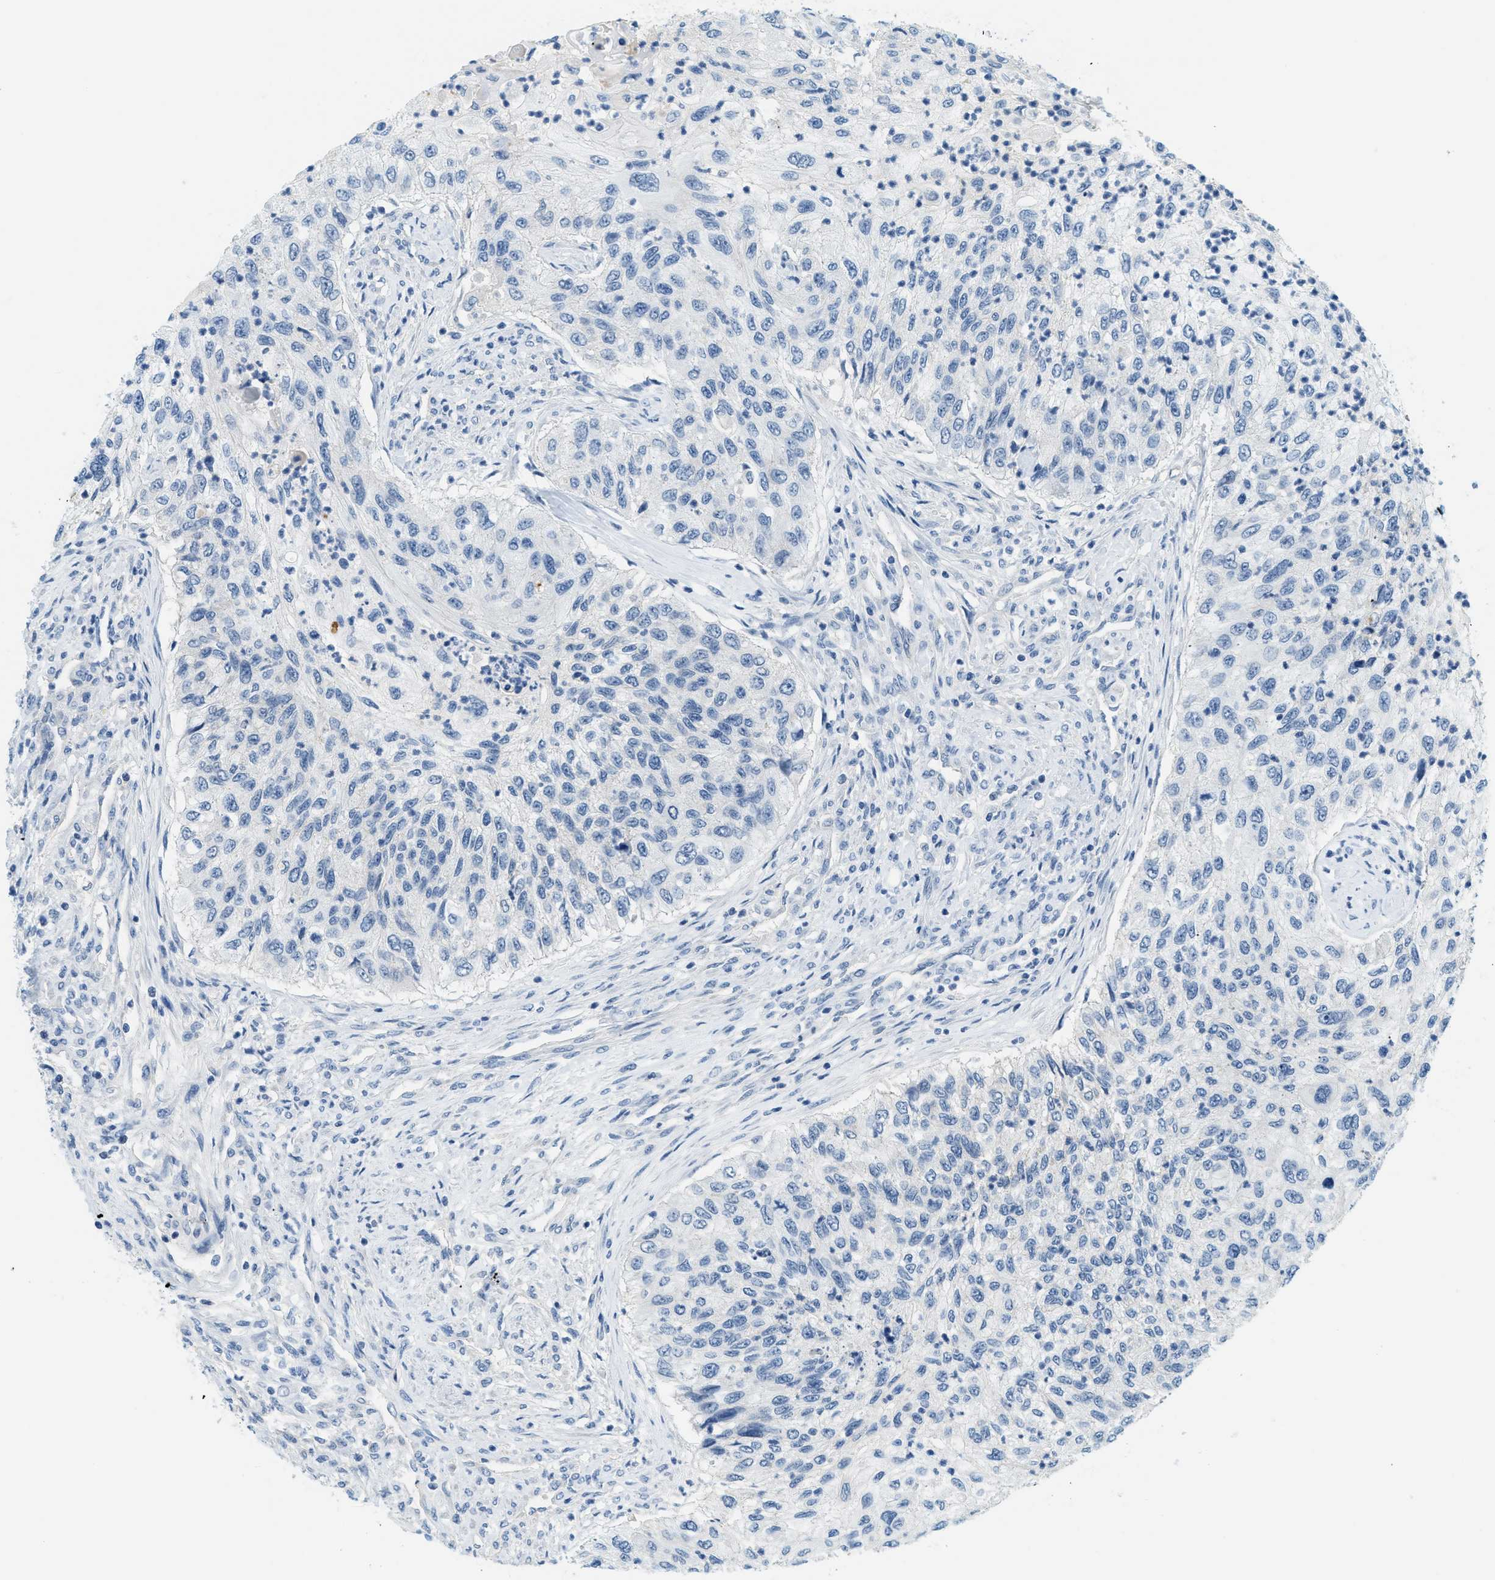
{"staining": {"intensity": "negative", "quantity": "none", "location": "none"}, "tissue": "urothelial cancer", "cell_type": "Tumor cells", "image_type": "cancer", "snomed": [{"axis": "morphology", "description": "Urothelial carcinoma, High grade"}, {"axis": "topography", "description": "Urinary bladder"}], "caption": "DAB immunohistochemical staining of human urothelial cancer displays no significant expression in tumor cells.", "gene": "CYP4X1", "patient": {"sex": "female", "age": 60}}